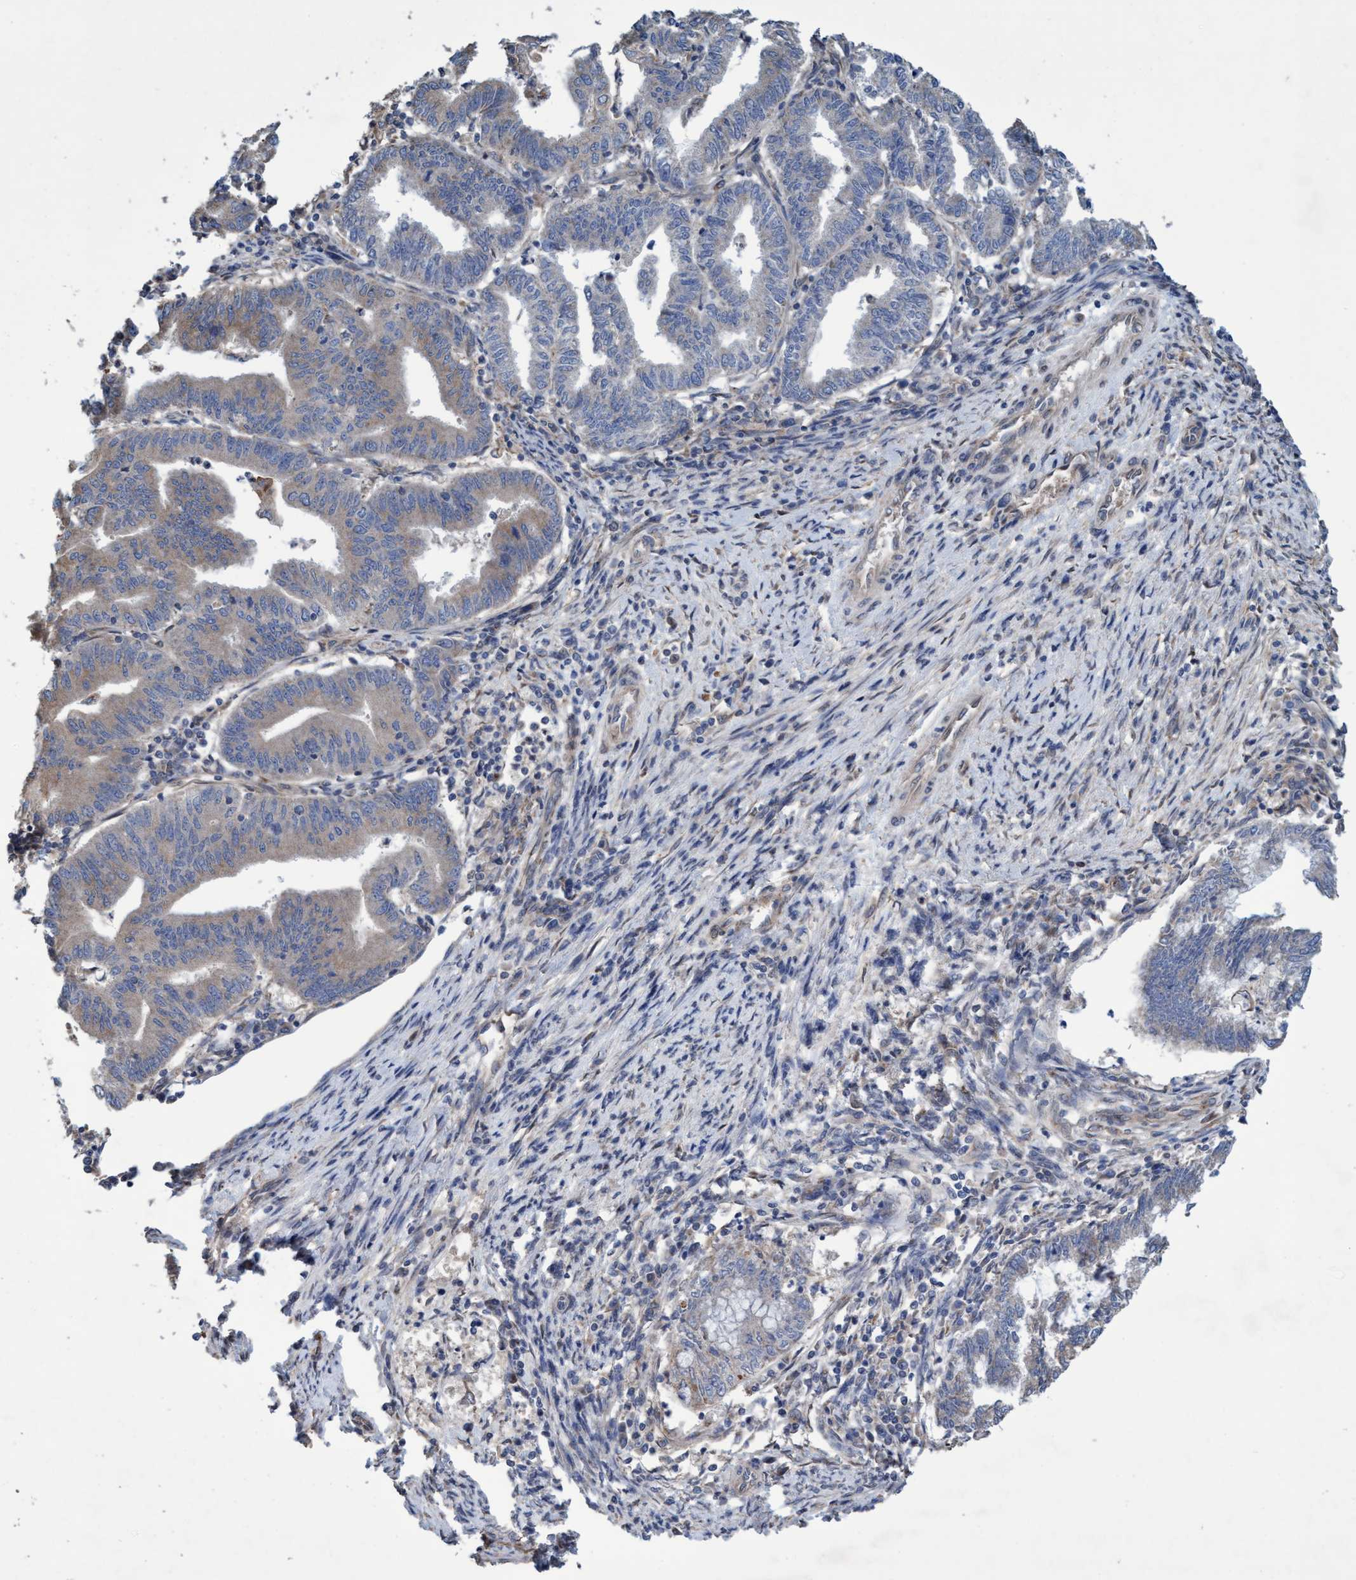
{"staining": {"intensity": "weak", "quantity": "<25%", "location": "cytoplasmic/membranous"}, "tissue": "endometrial cancer", "cell_type": "Tumor cells", "image_type": "cancer", "snomed": [{"axis": "morphology", "description": "Polyp, NOS"}, {"axis": "morphology", "description": "Adenocarcinoma, NOS"}, {"axis": "morphology", "description": "Adenoma, NOS"}, {"axis": "topography", "description": "Endometrium"}], "caption": "Endometrial cancer (polyp) was stained to show a protein in brown. There is no significant staining in tumor cells.", "gene": "BICD2", "patient": {"sex": "female", "age": 79}}